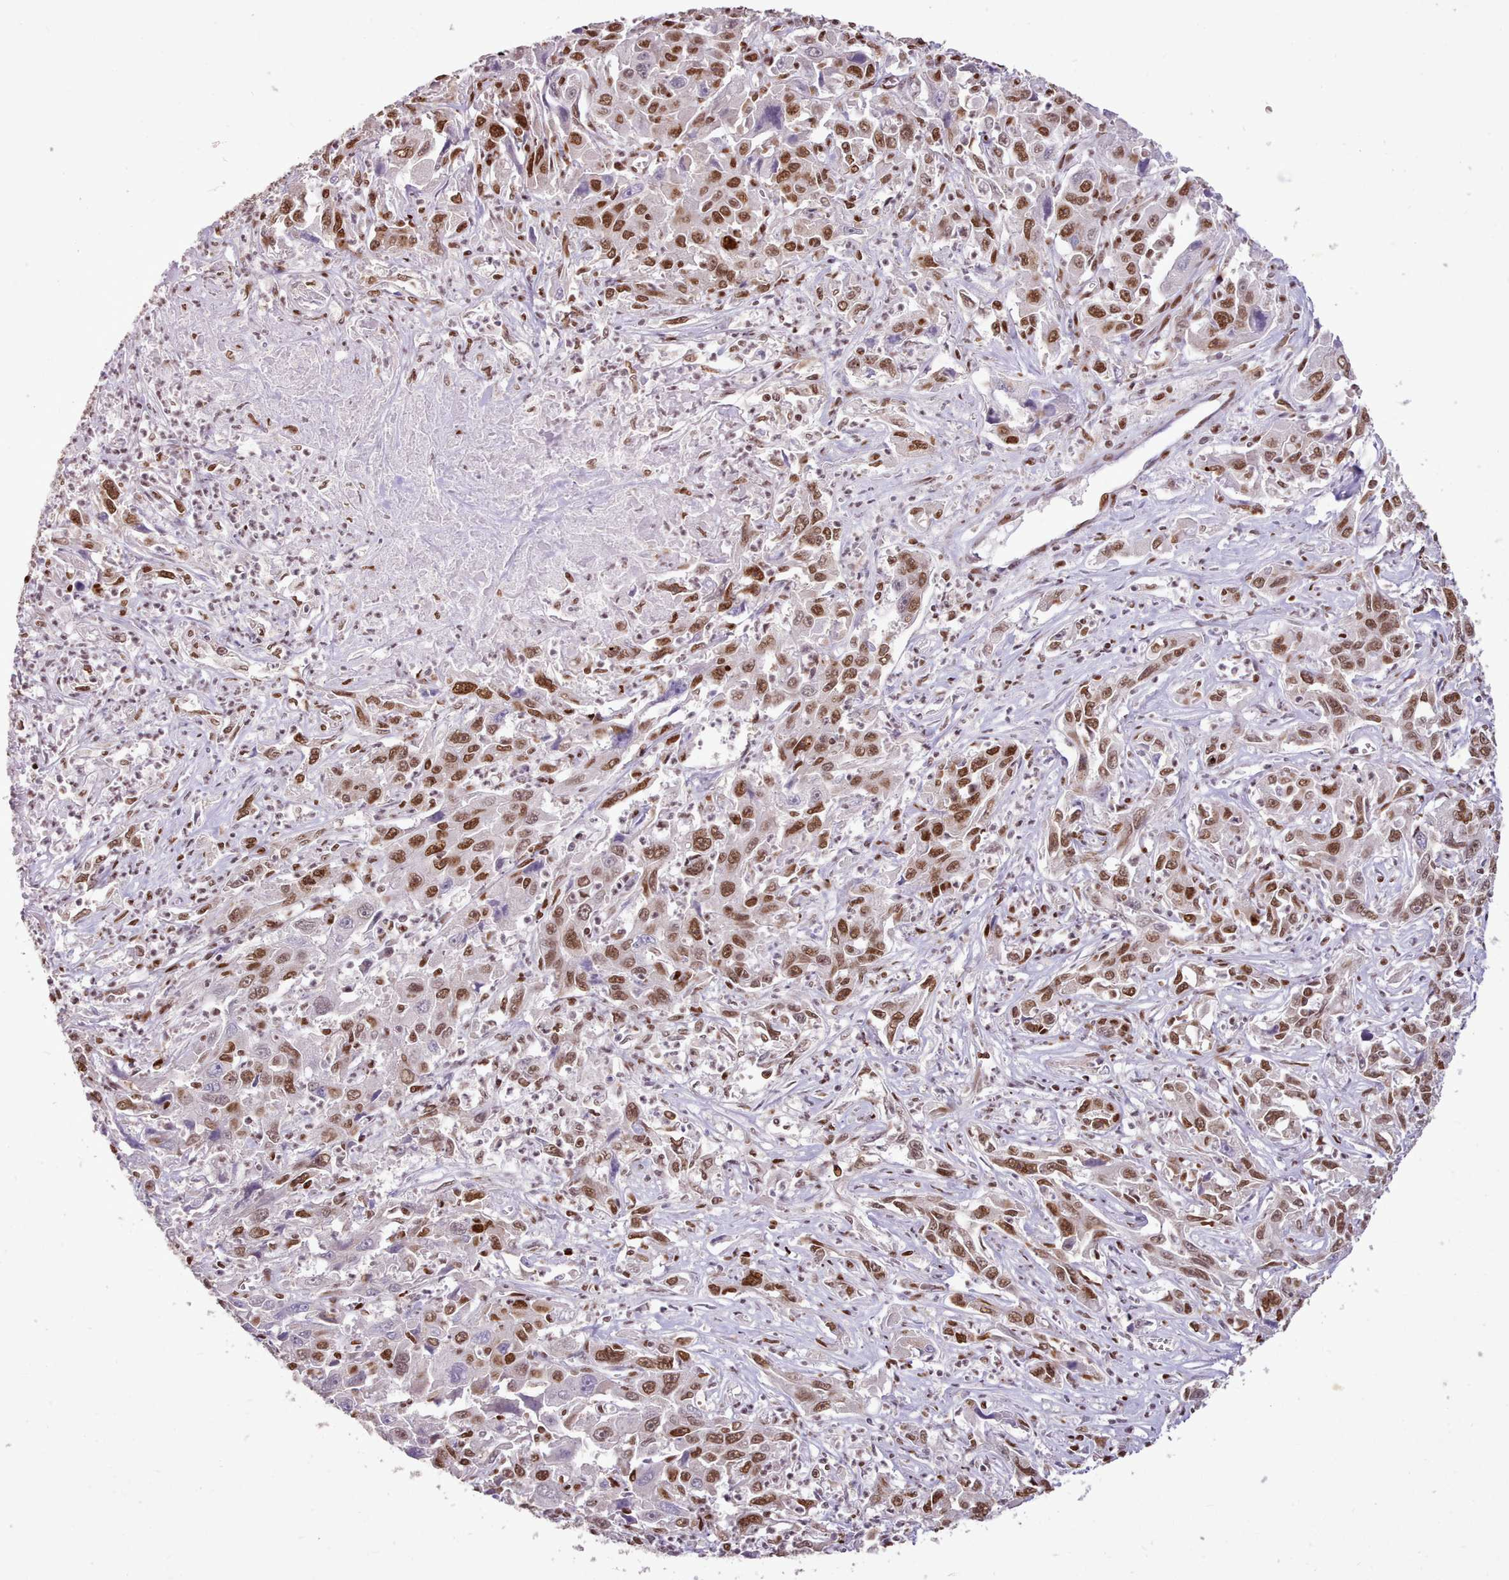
{"staining": {"intensity": "moderate", "quantity": "25%-75%", "location": "nuclear"}, "tissue": "liver cancer", "cell_type": "Tumor cells", "image_type": "cancer", "snomed": [{"axis": "morphology", "description": "Carcinoma, Hepatocellular, NOS"}, {"axis": "topography", "description": "Liver"}], "caption": "This is a photomicrograph of immunohistochemistry (IHC) staining of liver cancer, which shows moderate staining in the nuclear of tumor cells.", "gene": "TAF15", "patient": {"sex": "male", "age": 63}}